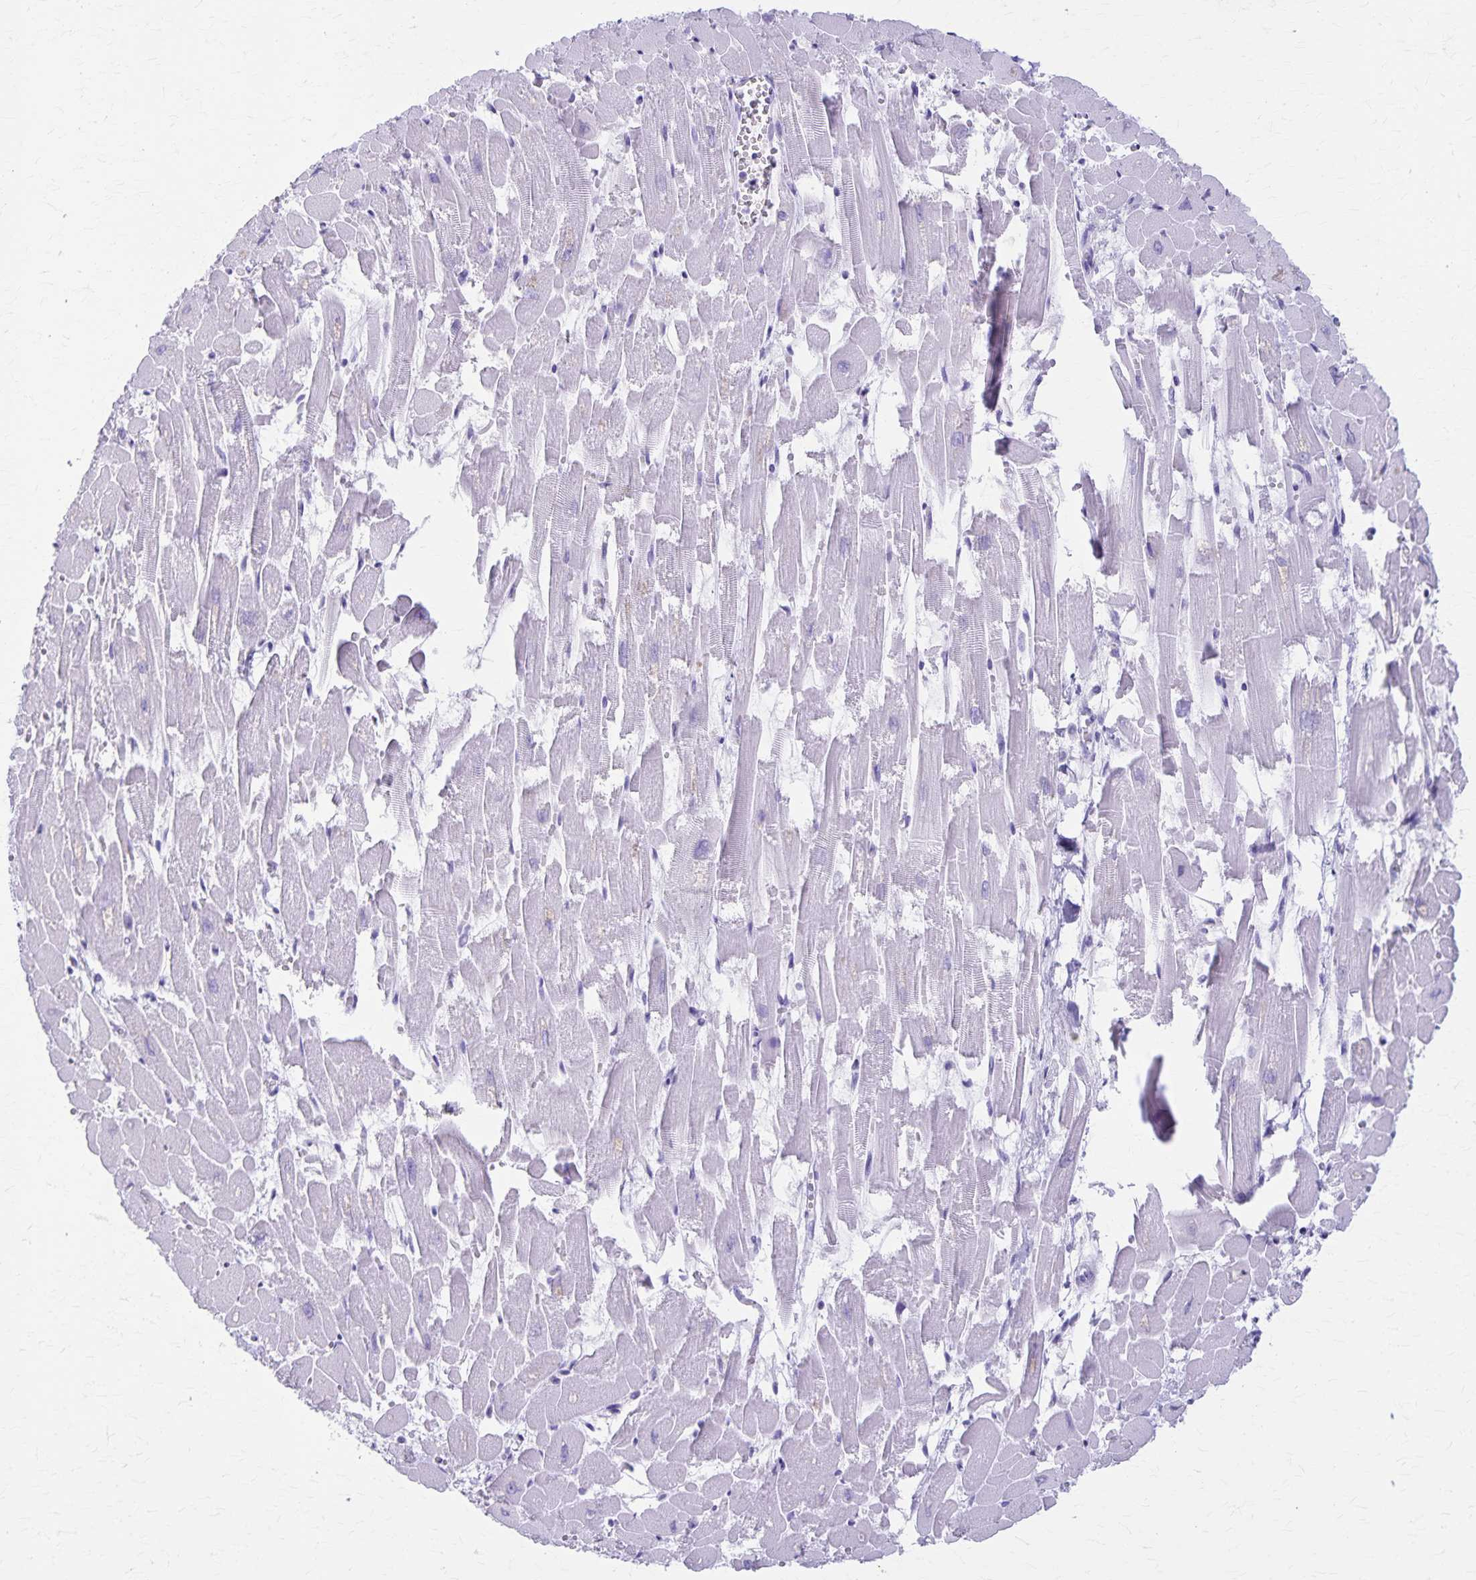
{"staining": {"intensity": "negative", "quantity": "none", "location": "none"}, "tissue": "heart muscle", "cell_type": "Cardiomyocytes", "image_type": "normal", "snomed": [{"axis": "morphology", "description": "Normal tissue, NOS"}, {"axis": "topography", "description": "Heart"}], "caption": "This photomicrograph is of benign heart muscle stained with IHC to label a protein in brown with the nuclei are counter-stained blue. There is no expression in cardiomyocytes. (Stains: DAB immunohistochemistry (IHC) with hematoxylin counter stain, Microscopy: brightfield microscopy at high magnification).", "gene": "DEFA5", "patient": {"sex": "female", "age": 52}}